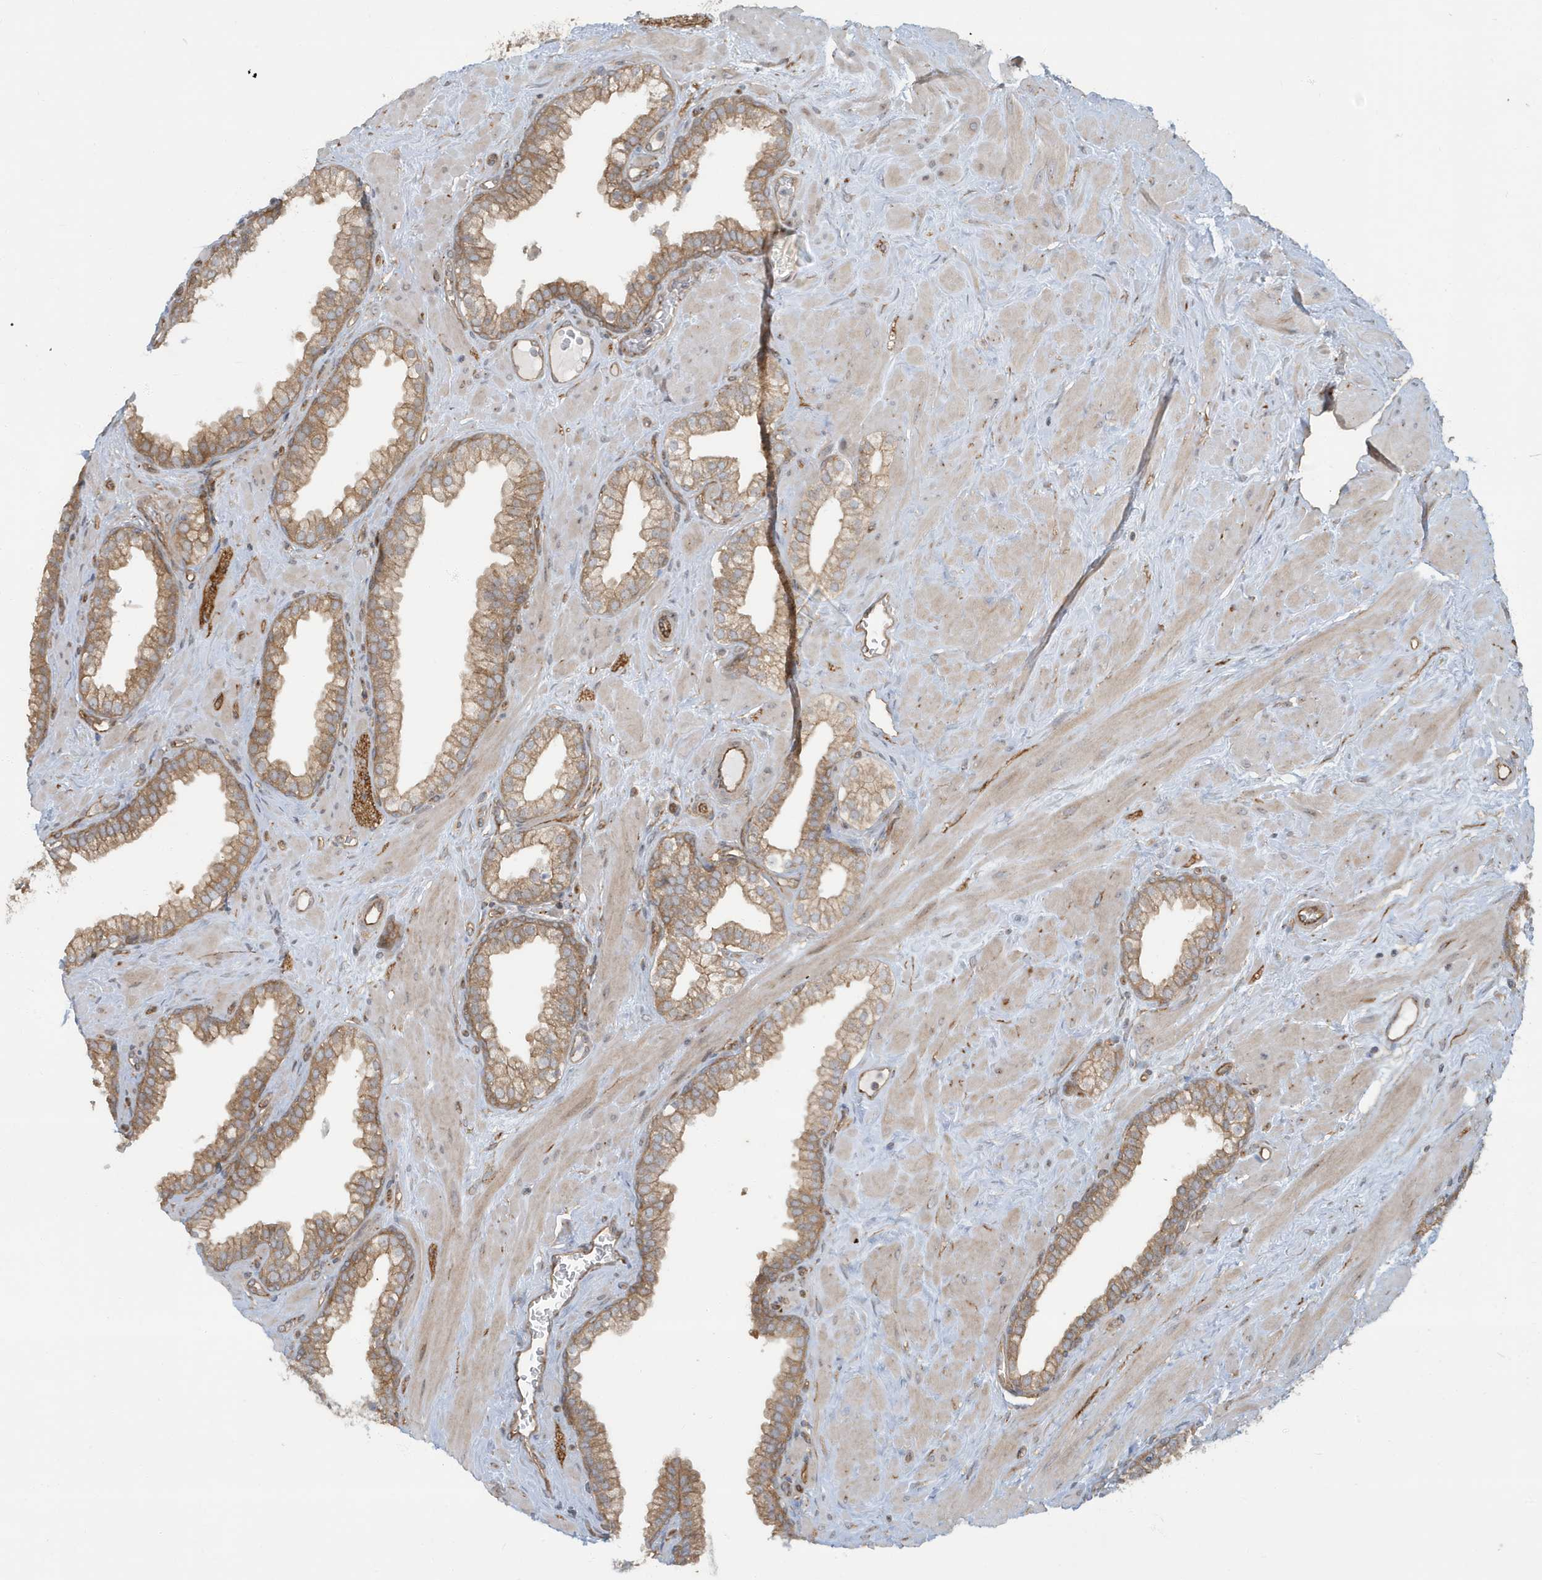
{"staining": {"intensity": "moderate", "quantity": ">75%", "location": "cytoplasmic/membranous"}, "tissue": "prostate", "cell_type": "Glandular cells", "image_type": "normal", "snomed": [{"axis": "morphology", "description": "Normal tissue, NOS"}, {"axis": "morphology", "description": "Urothelial carcinoma, Low grade"}, {"axis": "topography", "description": "Urinary bladder"}, {"axis": "topography", "description": "Prostate"}], "caption": "Brown immunohistochemical staining in normal human prostate exhibits moderate cytoplasmic/membranous positivity in approximately >75% of glandular cells. Immunohistochemistry stains the protein in brown and the nuclei are stained blue.", "gene": "ATP23", "patient": {"sex": "male", "age": 60}}